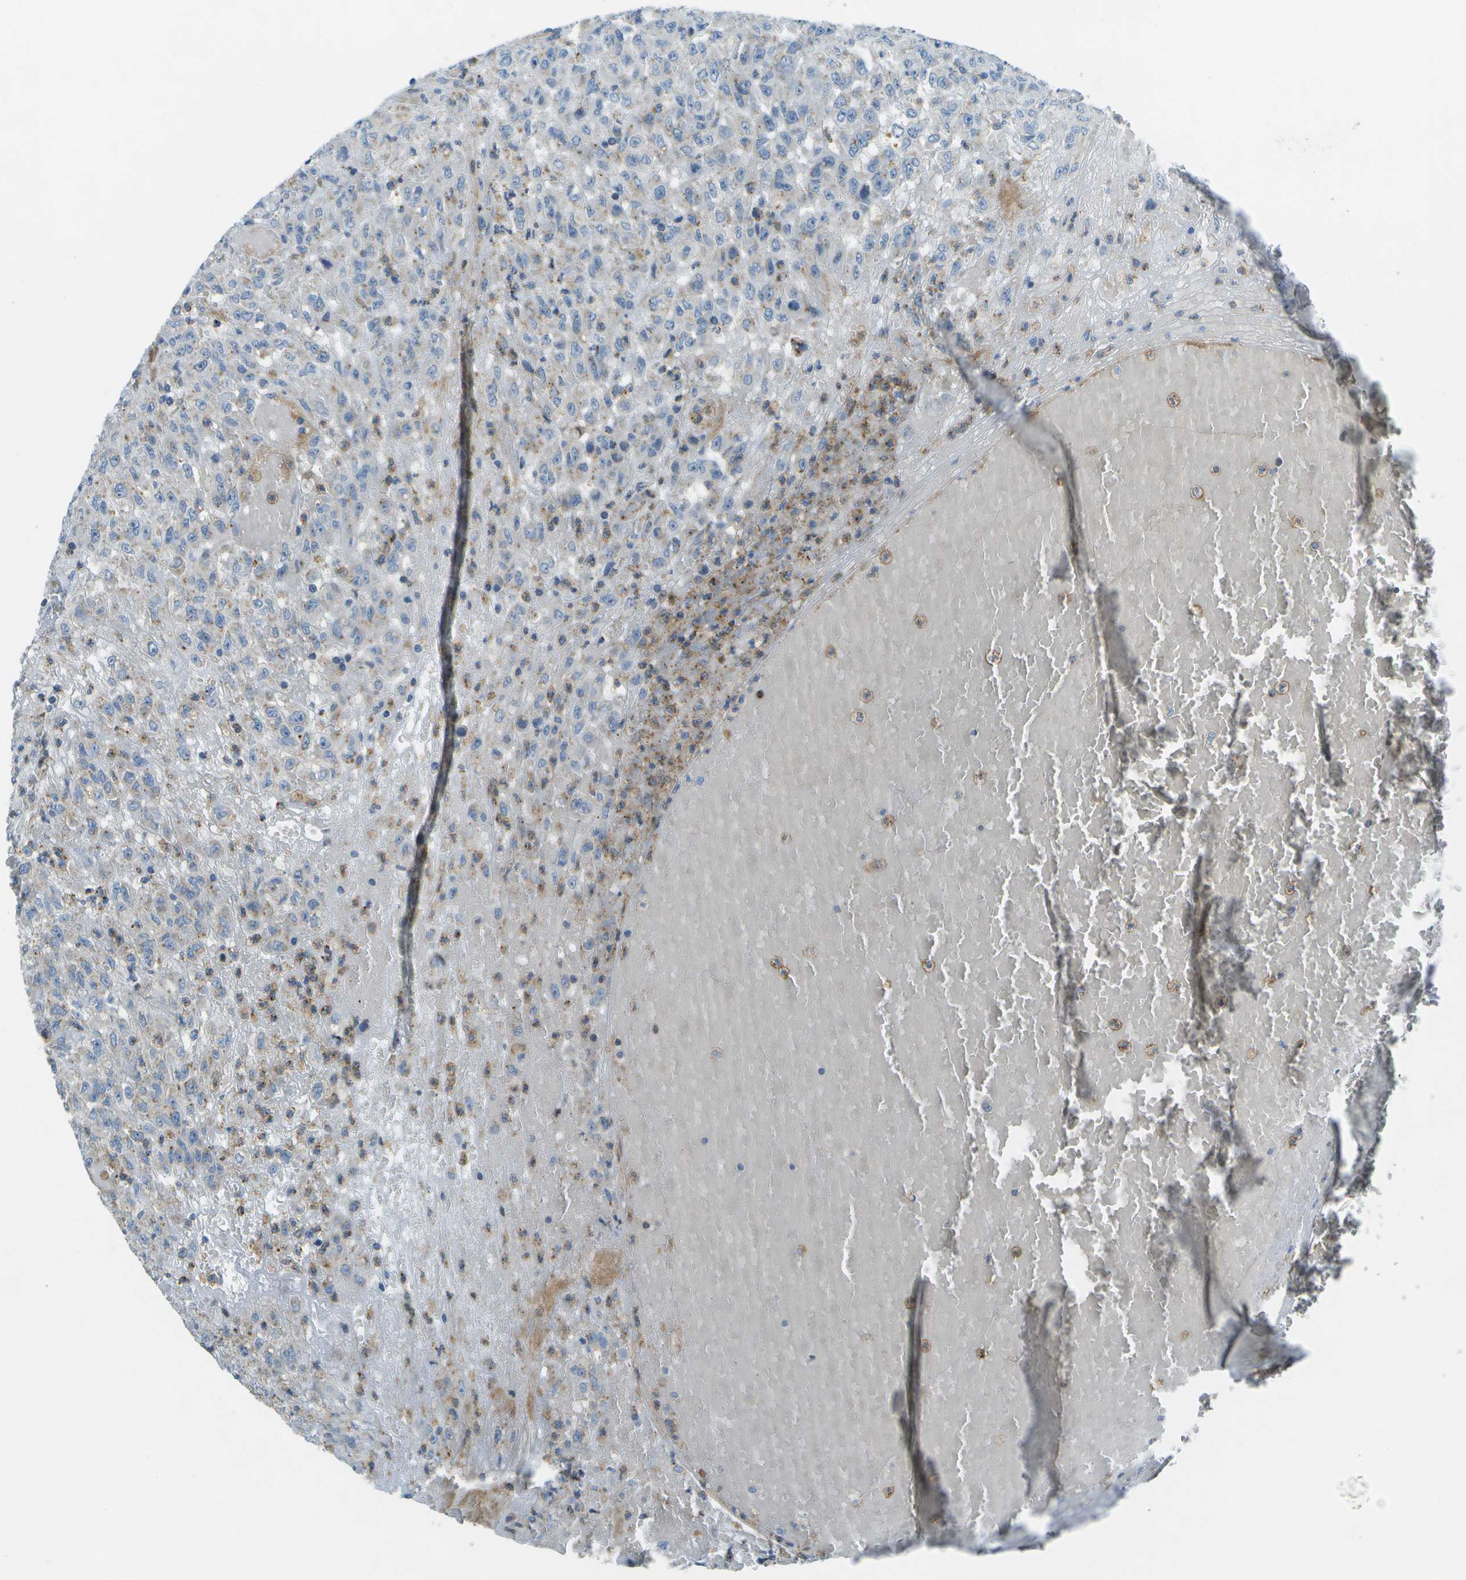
{"staining": {"intensity": "negative", "quantity": "none", "location": "none"}, "tissue": "urothelial cancer", "cell_type": "Tumor cells", "image_type": "cancer", "snomed": [{"axis": "morphology", "description": "Urothelial carcinoma, High grade"}, {"axis": "topography", "description": "Urinary bladder"}], "caption": "High power microscopy histopathology image of an immunohistochemistry (IHC) image of urothelial carcinoma (high-grade), revealing no significant staining in tumor cells. (DAB immunohistochemistry (IHC) with hematoxylin counter stain).", "gene": "MYH11", "patient": {"sex": "male", "age": 46}}